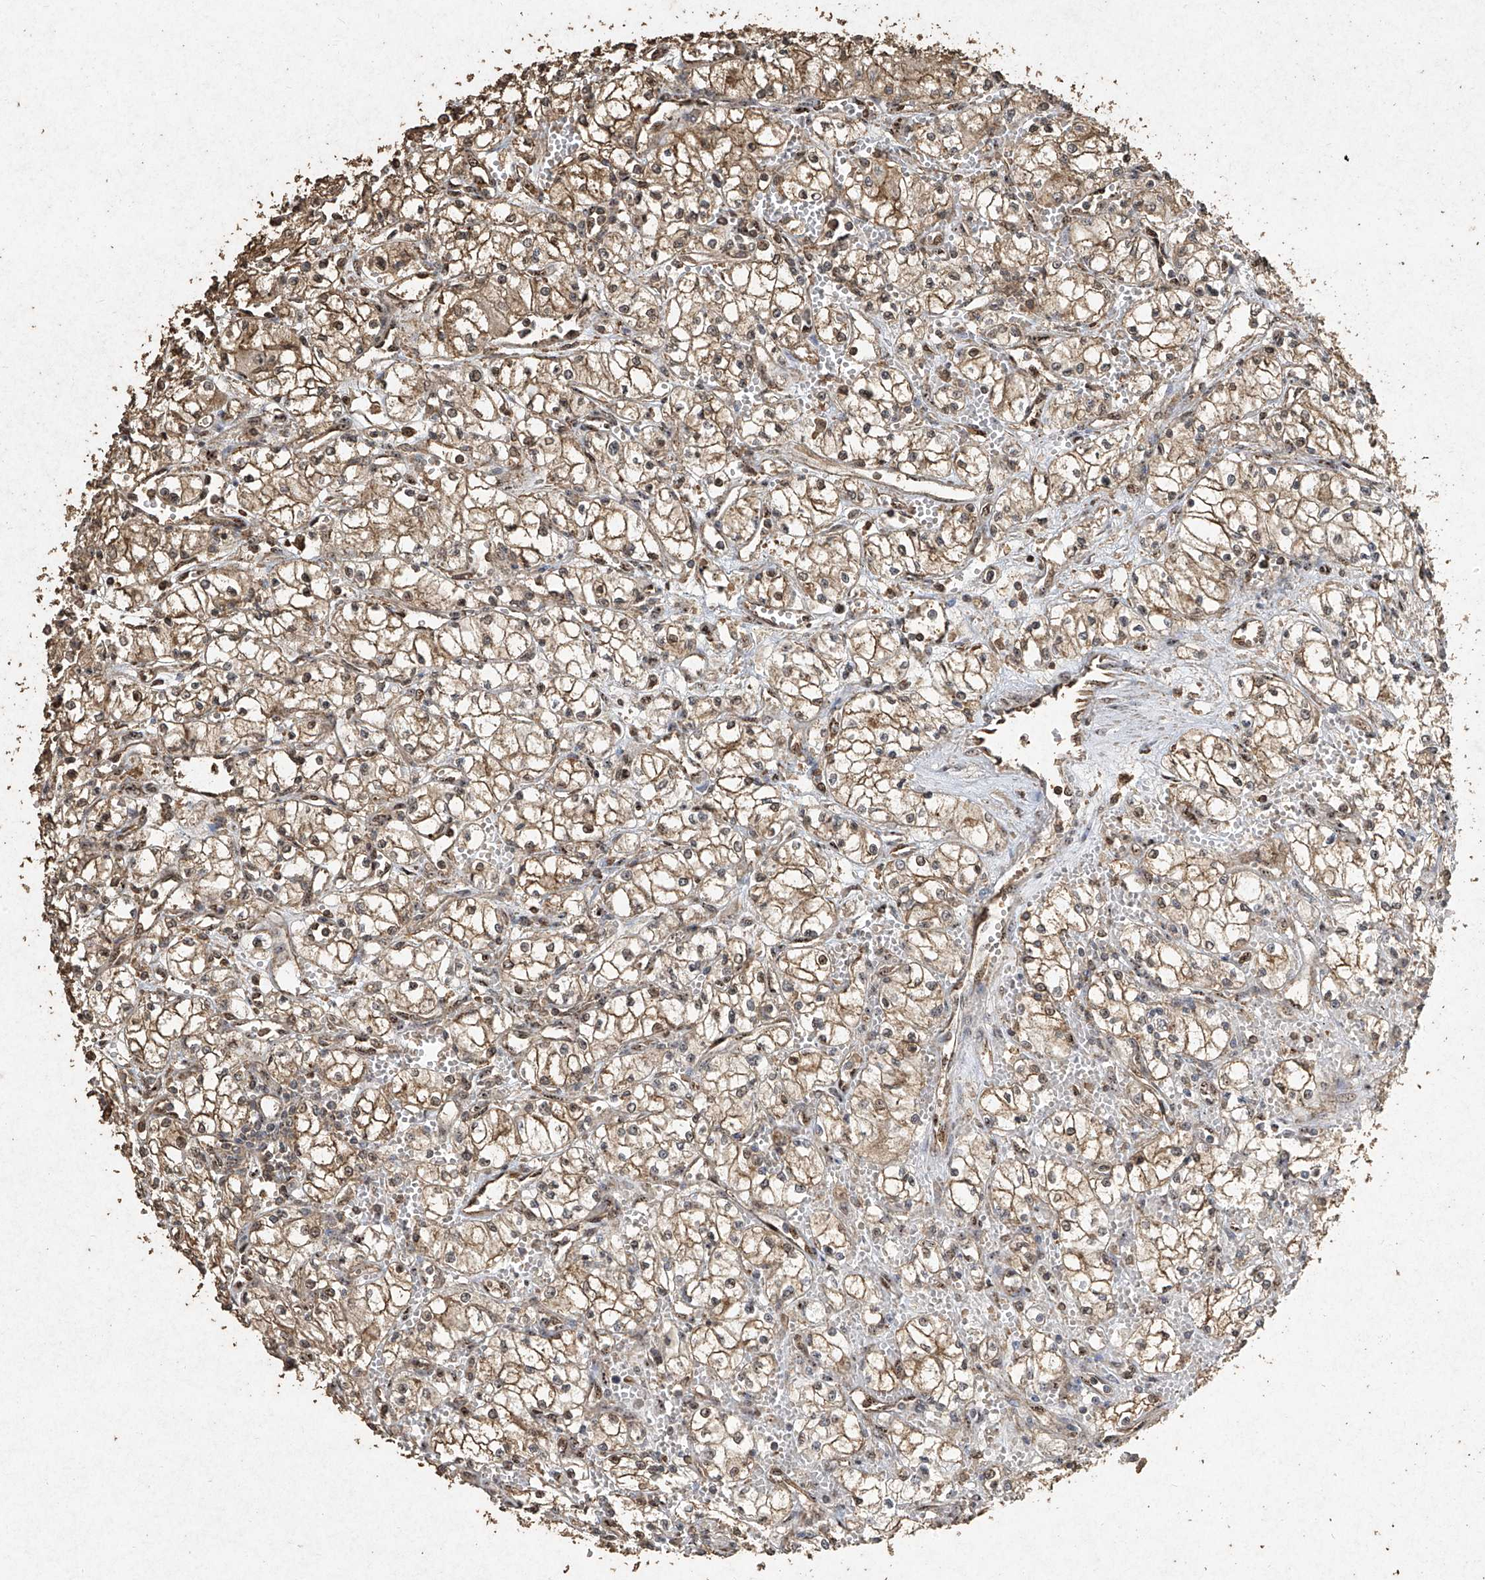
{"staining": {"intensity": "moderate", "quantity": ">75%", "location": "cytoplasmic/membranous,nuclear"}, "tissue": "renal cancer", "cell_type": "Tumor cells", "image_type": "cancer", "snomed": [{"axis": "morphology", "description": "Normal tissue, NOS"}, {"axis": "morphology", "description": "Adenocarcinoma, NOS"}, {"axis": "topography", "description": "Kidney"}], "caption": "A brown stain shows moderate cytoplasmic/membranous and nuclear staining of a protein in human renal cancer (adenocarcinoma) tumor cells.", "gene": "ERBB3", "patient": {"sex": "male", "age": 59}}